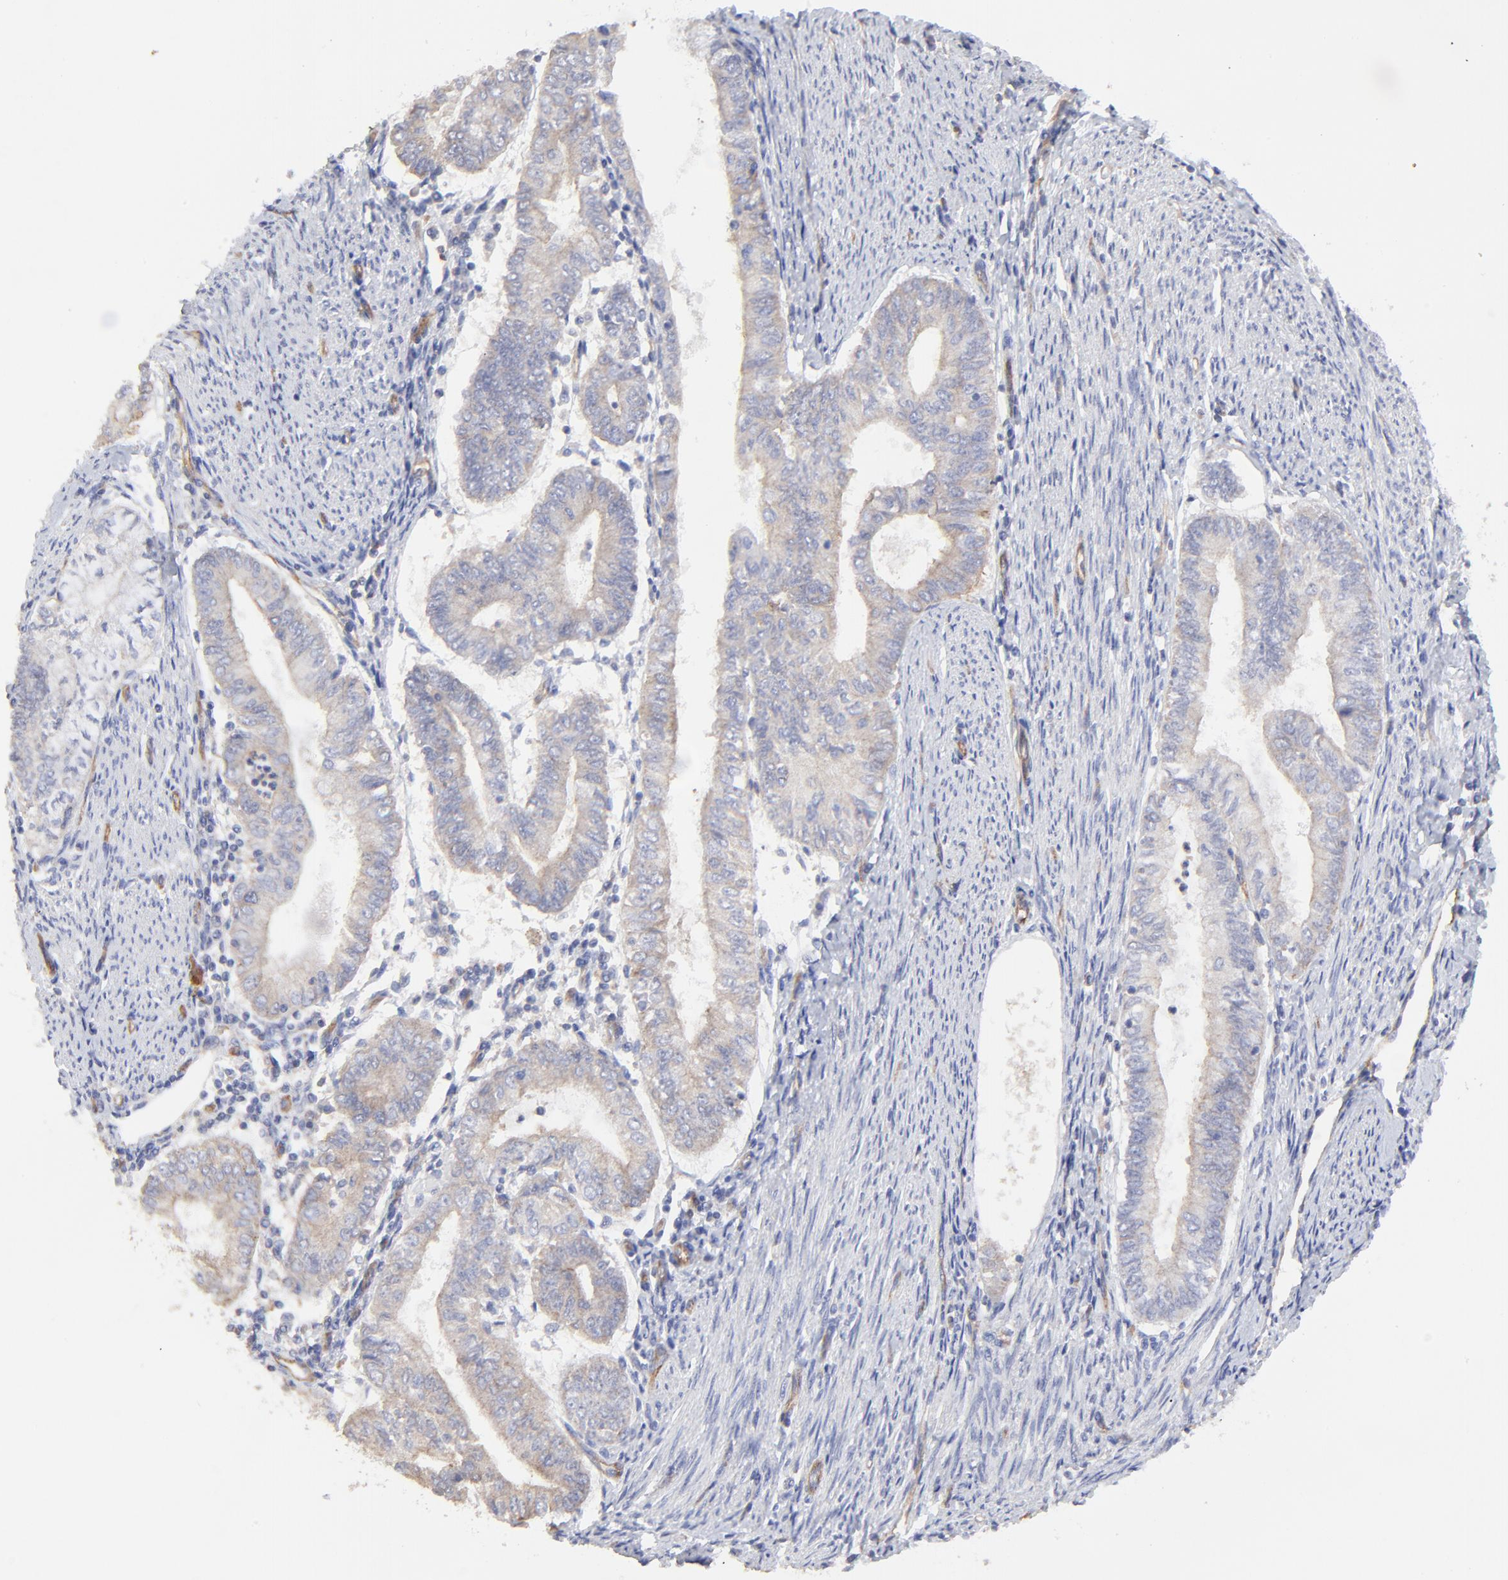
{"staining": {"intensity": "weak", "quantity": "<25%", "location": "cytoplasmic/membranous"}, "tissue": "endometrial cancer", "cell_type": "Tumor cells", "image_type": "cancer", "snomed": [{"axis": "morphology", "description": "Adenocarcinoma, NOS"}, {"axis": "topography", "description": "Endometrium"}], "caption": "Image shows no significant protein positivity in tumor cells of adenocarcinoma (endometrial).", "gene": "SULF2", "patient": {"sex": "female", "age": 66}}